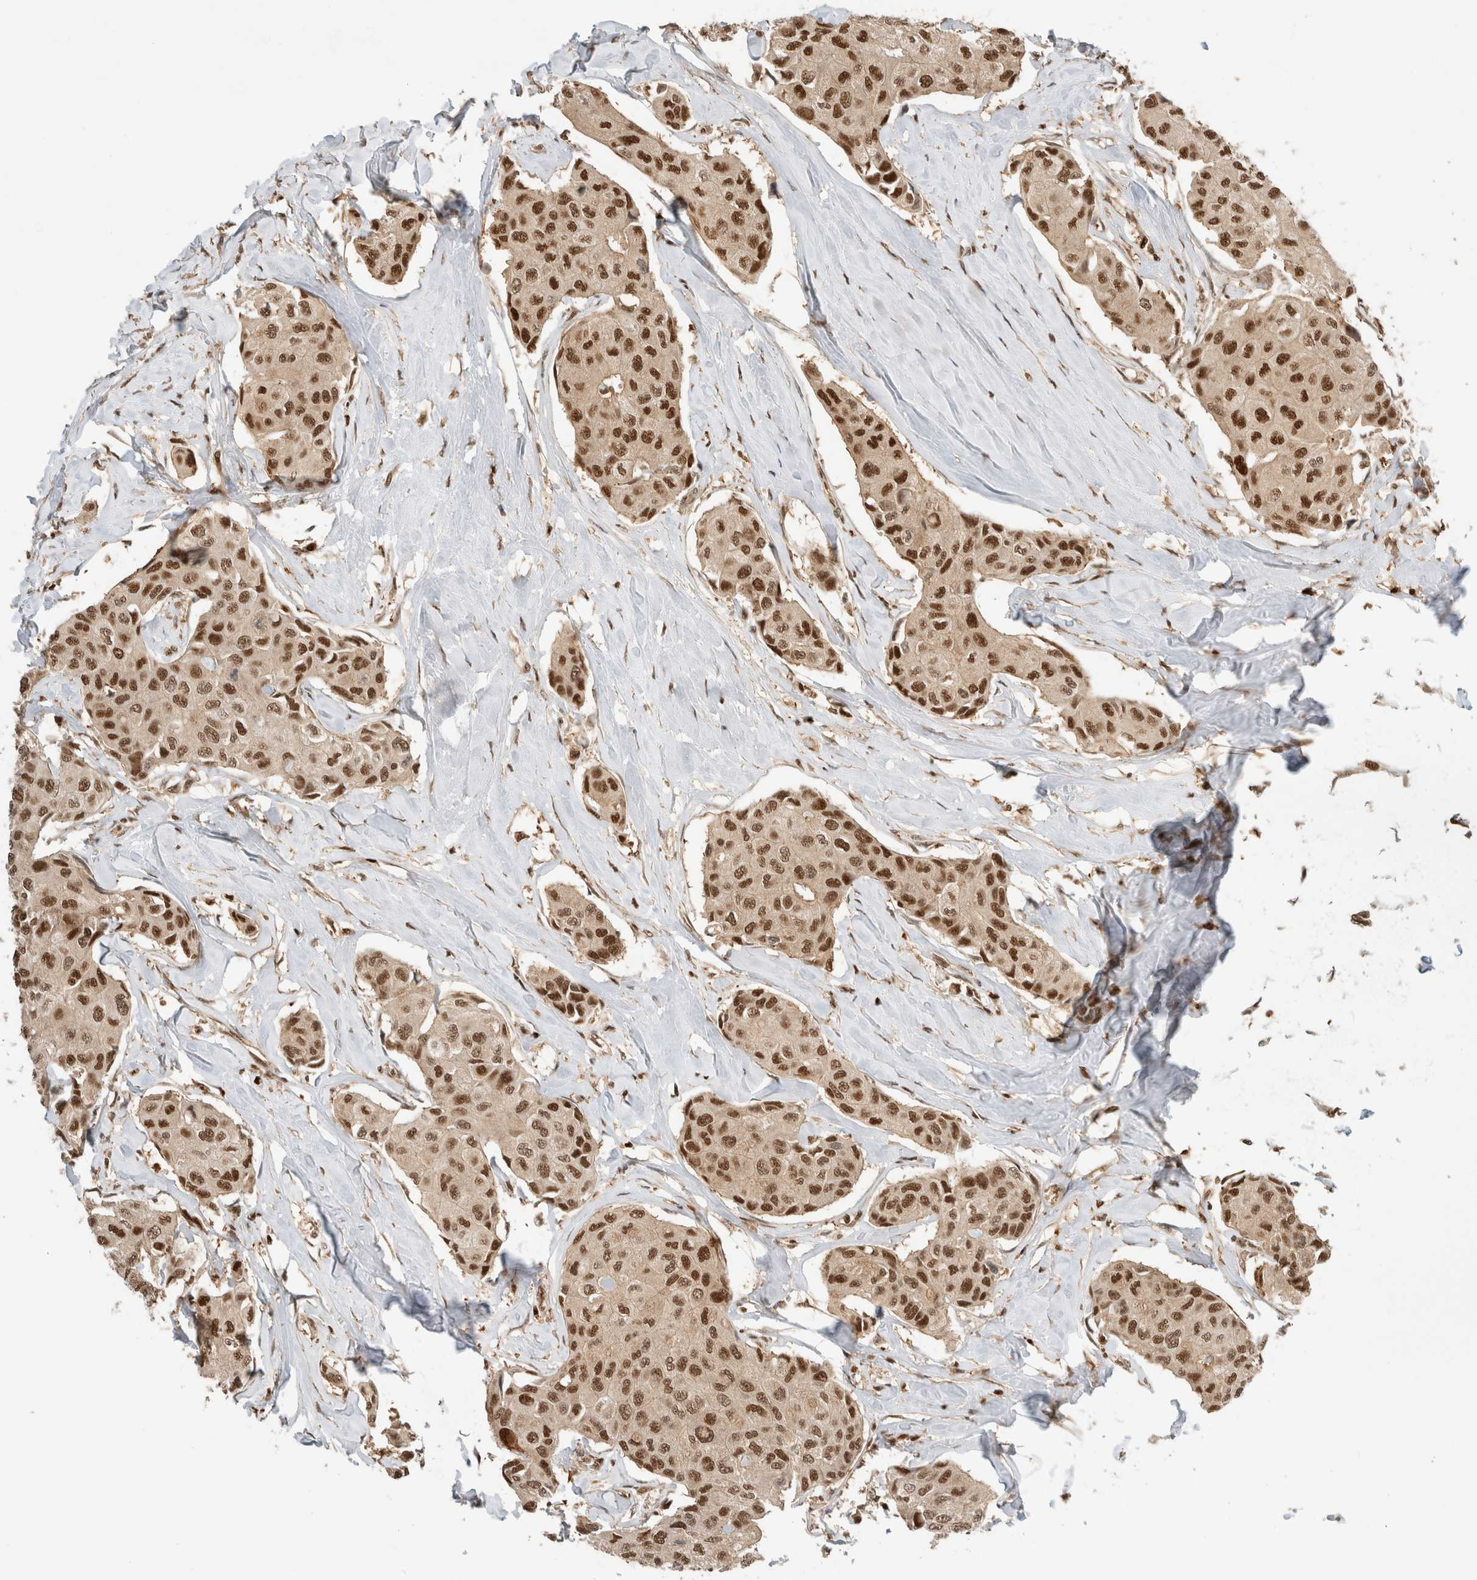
{"staining": {"intensity": "strong", "quantity": ">75%", "location": "cytoplasmic/membranous,nuclear"}, "tissue": "breast cancer", "cell_type": "Tumor cells", "image_type": "cancer", "snomed": [{"axis": "morphology", "description": "Duct carcinoma"}, {"axis": "topography", "description": "Breast"}], "caption": "Breast cancer tissue demonstrates strong cytoplasmic/membranous and nuclear positivity in about >75% of tumor cells, visualized by immunohistochemistry.", "gene": "SNRNP40", "patient": {"sex": "female", "age": 80}}